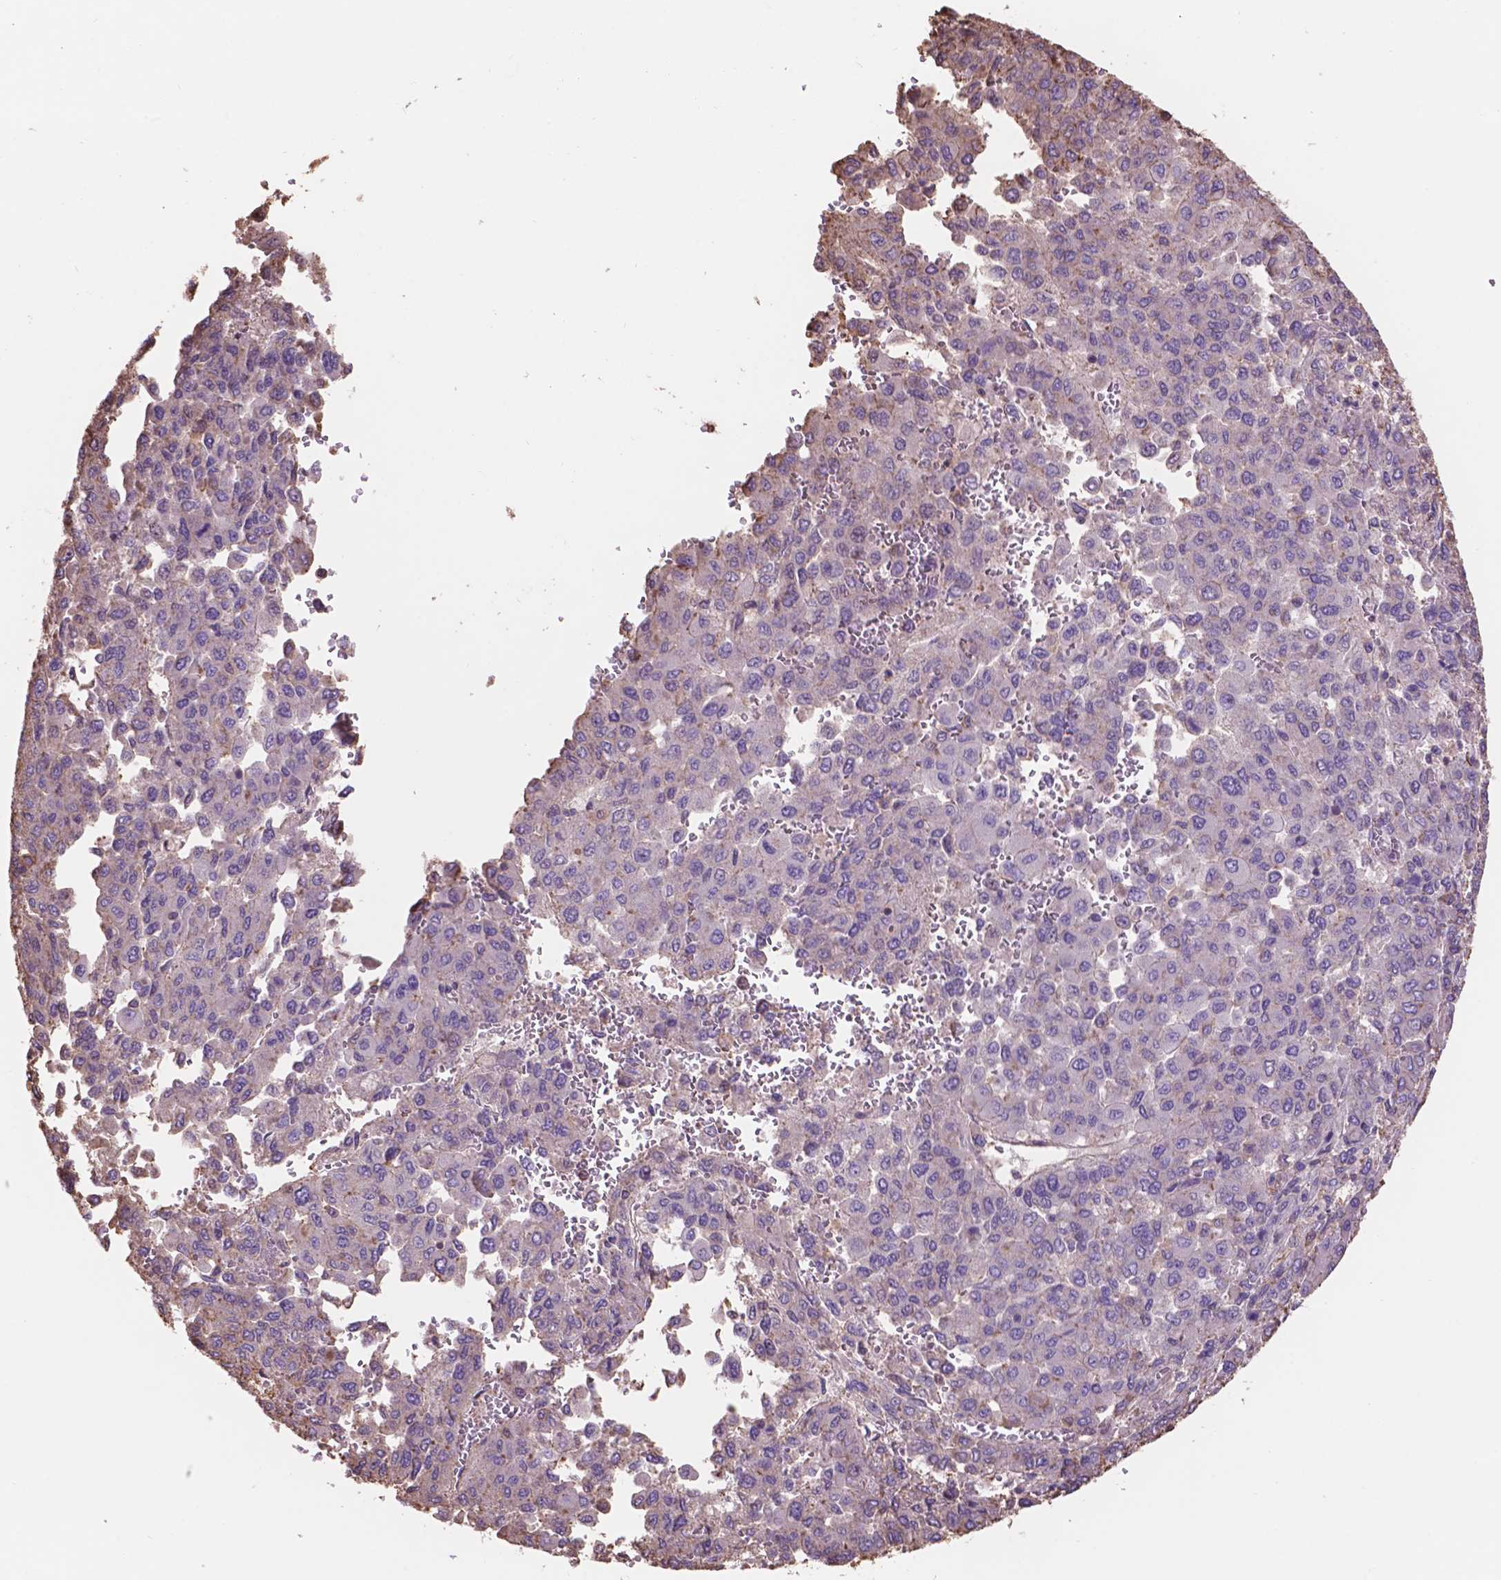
{"staining": {"intensity": "negative", "quantity": "none", "location": "none"}, "tissue": "liver cancer", "cell_type": "Tumor cells", "image_type": "cancer", "snomed": [{"axis": "morphology", "description": "Carcinoma, Hepatocellular, NOS"}, {"axis": "topography", "description": "Liver"}], "caption": "The photomicrograph shows no staining of tumor cells in liver hepatocellular carcinoma. (IHC, brightfield microscopy, high magnification).", "gene": "NIPA2", "patient": {"sex": "female", "age": 41}}